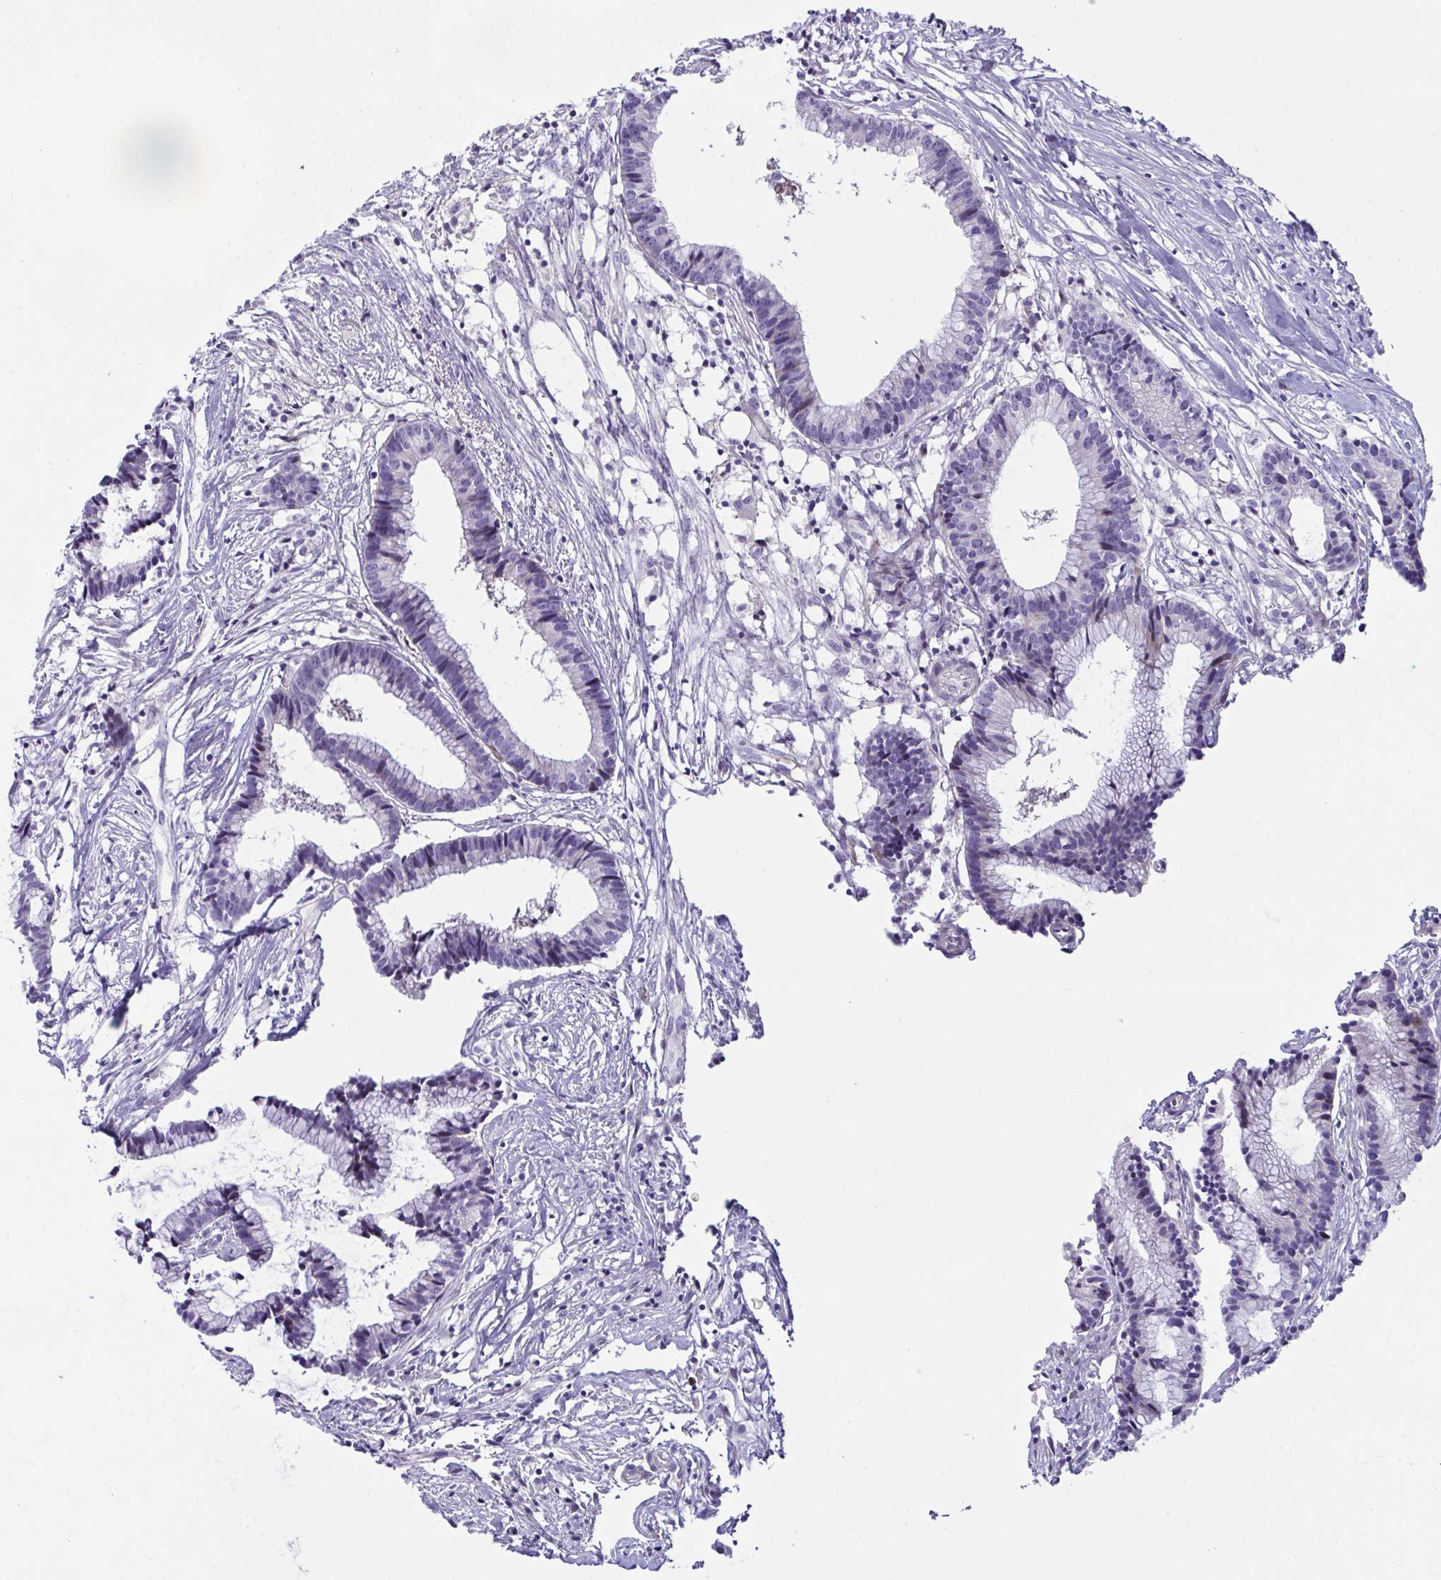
{"staining": {"intensity": "negative", "quantity": "none", "location": "none"}, "tissue": "colorectal cancer", "cell_type": "Tumor cells", "image_type": "cancer", "snomed": [{"axis": "morphology", "description": "Adenocarcinoma, NOS"}, {"axis": "topography", "description": "Colon"}], "caption": "Tumor cells are negative for protein expression in human colorectal cancer.", "gene": "ZNF713", "patient": {"sex": "female", "age": 78}}